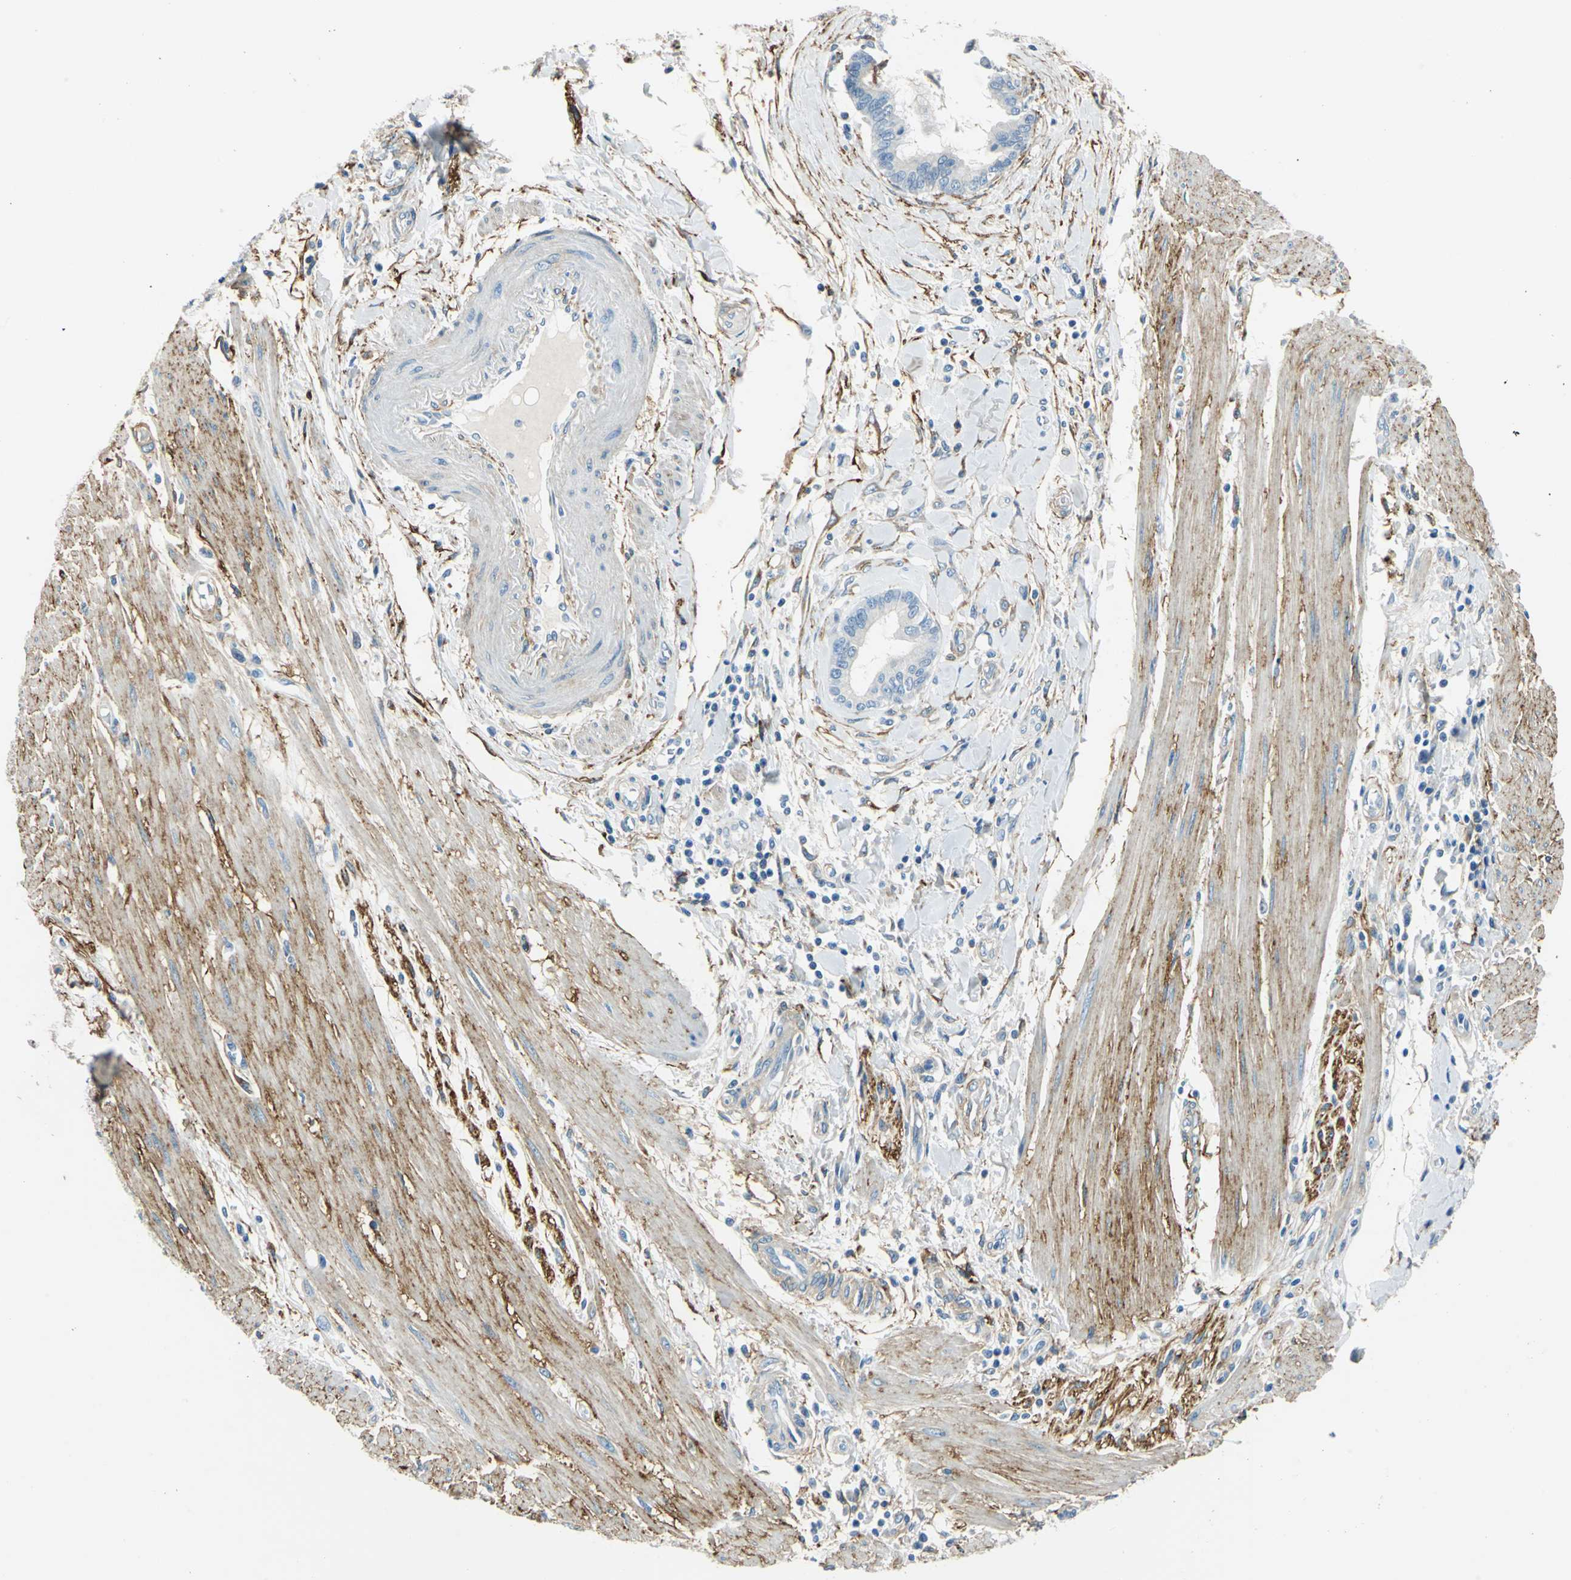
{"staining": {"intensity": "negative", "quantity": "none", "location": "none"}, "tissue": "pancreatic cancer", "cell_type": "Tumor cells", "image_type": "cancer", "snomed": [{"axis": "morphology", "description": "Adenocarcinoma, NOS"}, {"axis": "topography", "description": "Pancreas"}], "caption": "This photomicrograph is of adenocarcinoma (pancreatic) stained with IHC to label a protein in brown with the nuclei are counter-stained blue. There is no positivity in tumor cells. (Stains: DAB (3,3'-diaminobenzidine) IHC with hematoxylin counter stain, Microscopy: brightfield microscopy at high magnification).", "gene": "AKAP12", "patient": {"sex": "female", "age": 64}}